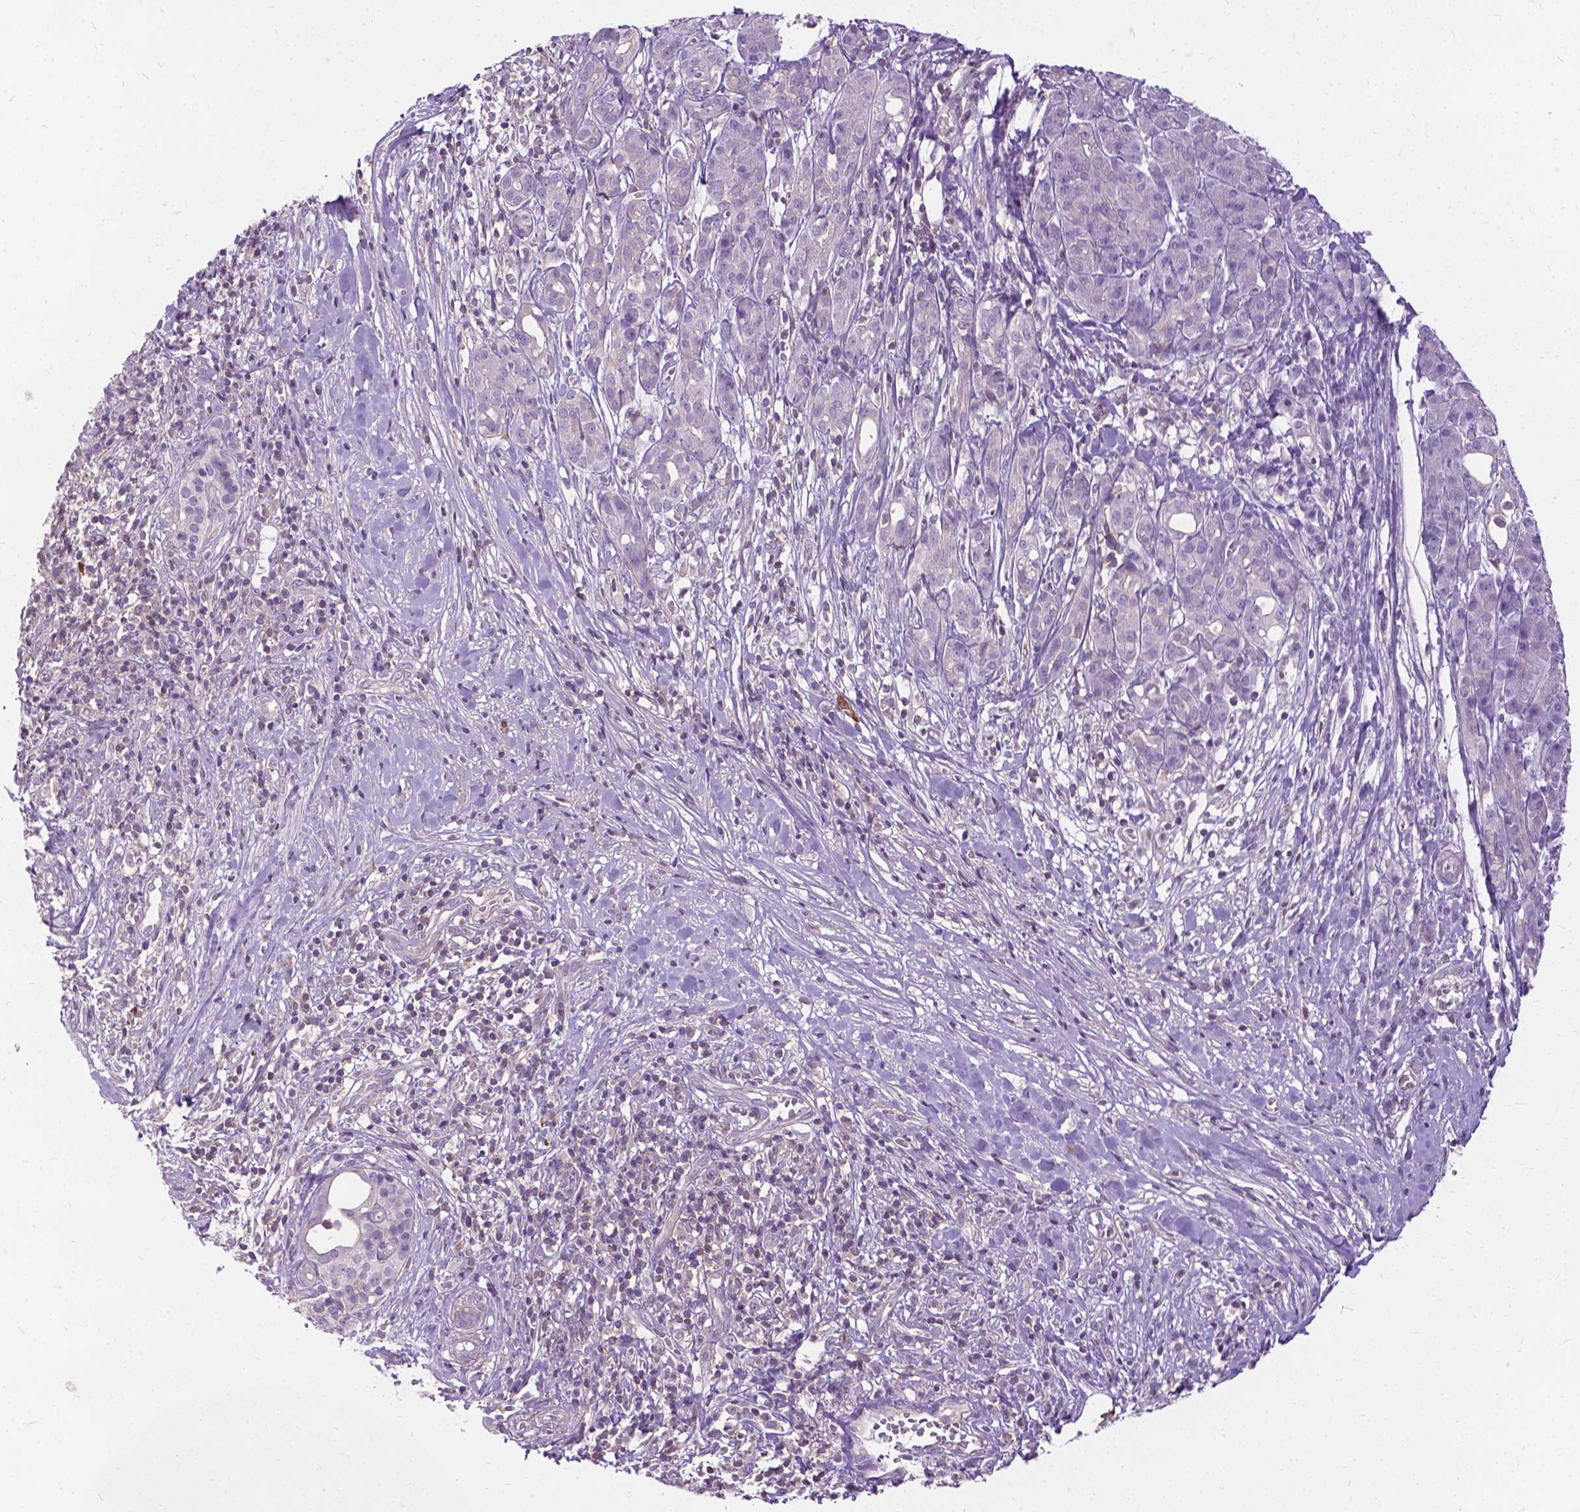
{"staining": {"intensity": "negative", "quantity": "none", "location": "none"}, "tissue": "pancreatic cancer", "cell_type": "Tumor cells", "image_type": "cancer", "snomed": [{"axis": "morphology", "description": "Adenocarcinoma, NOS"}, {"axis": "topography", "description": "Pancreas"}], "caption": "Human pancreatic cancer stained for a protein using immunohistochemistry (IHC) demonstrates no expression in tumor cells.", "gene": "JAK3", "patient": {"sex": "male", "age": 61}}